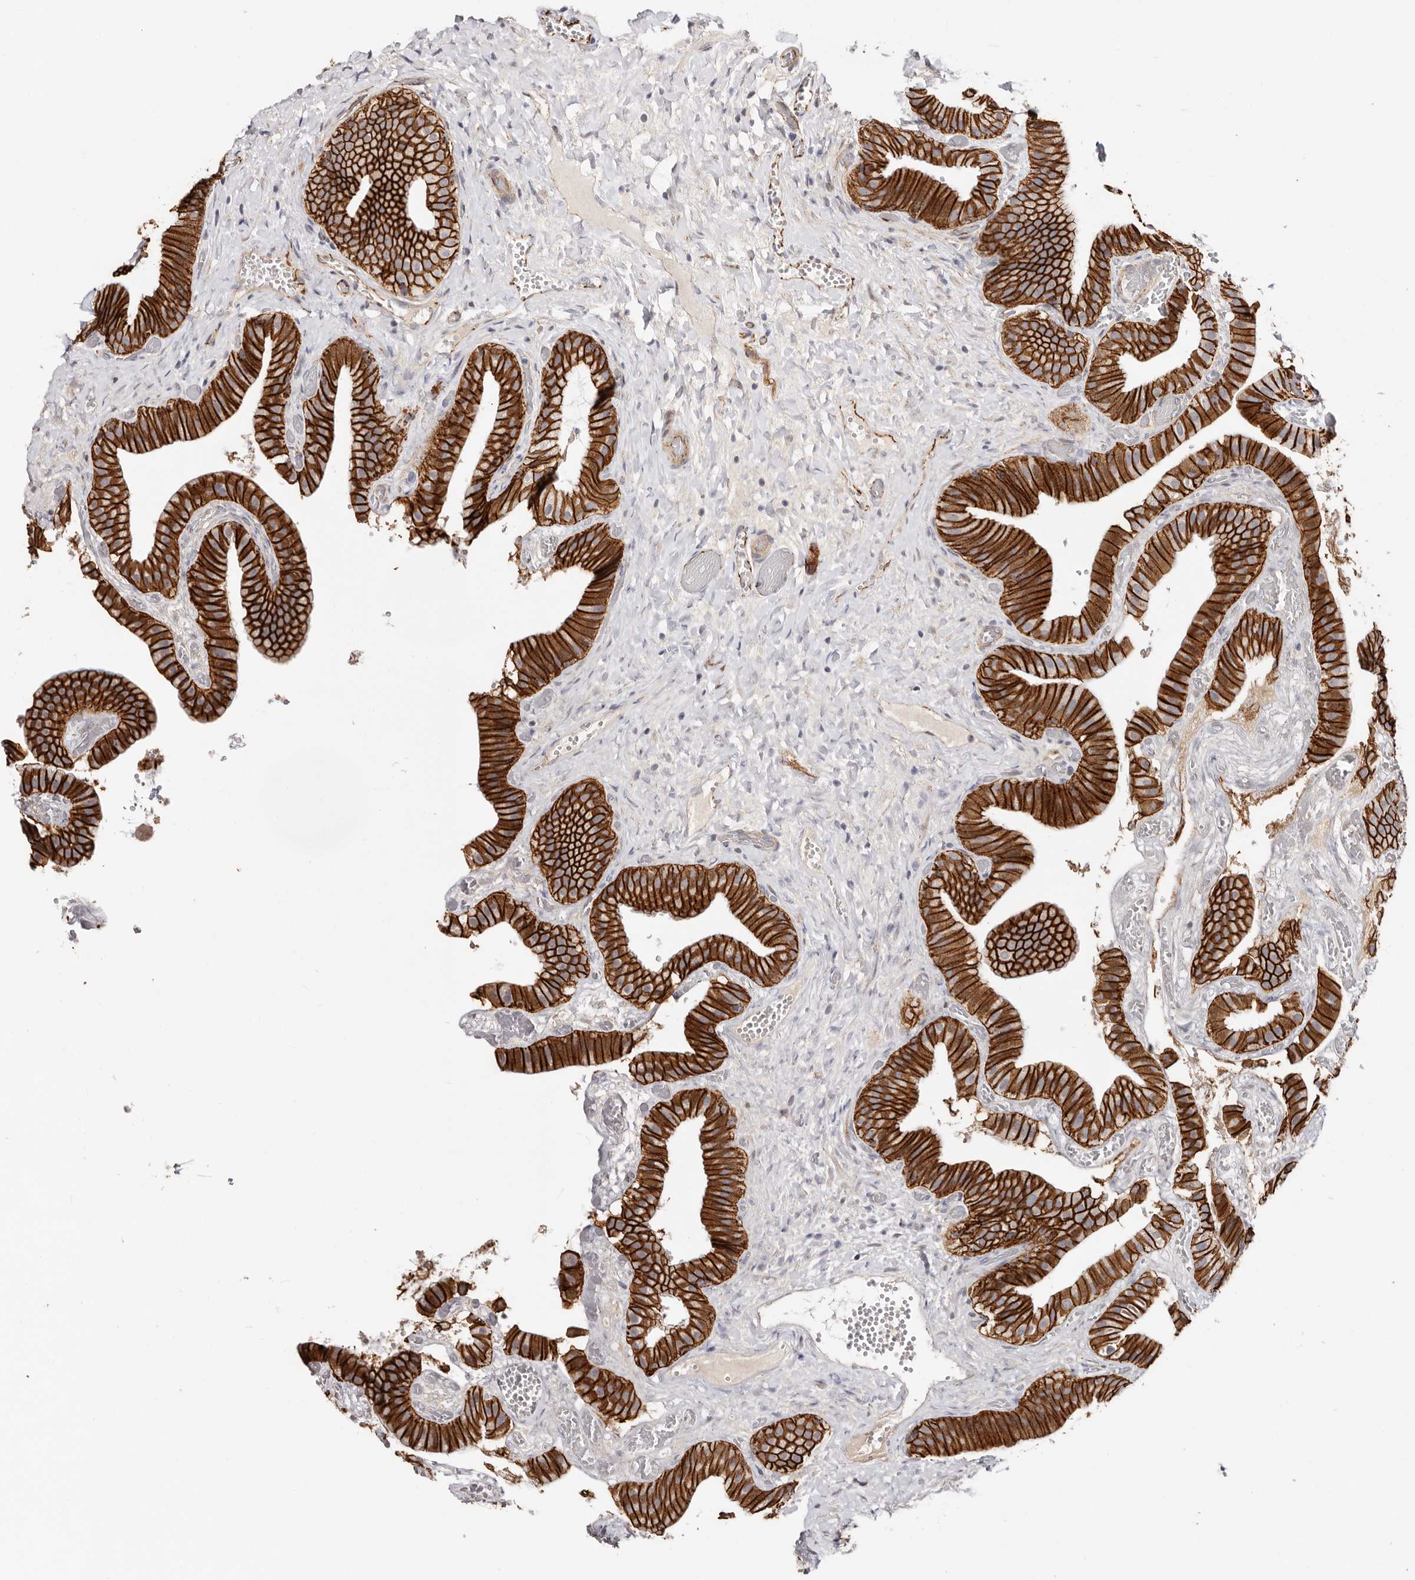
{"staining": {"intensity": "strong", "quantity": ">75%", "location": "cytoplasmic/membranous"}, "tissue": "gallbladder", "cell_type": "Glandular cells", "image_type": "normal", "snomed": [{"axis": "morphology", "description": "Normal tissue, NOS"}, {"axis": "topography", "description": "Gallbladder"}], "caption": "Approximately >75% of glandular cells in unremarkable human gallbladder demonstrate strong cytoplasmic/membranous protein staining as visualized by brown immunohistochemical staining.", "gene": "CTNNB1", "patient": {"sex": "female", "age": 64}}